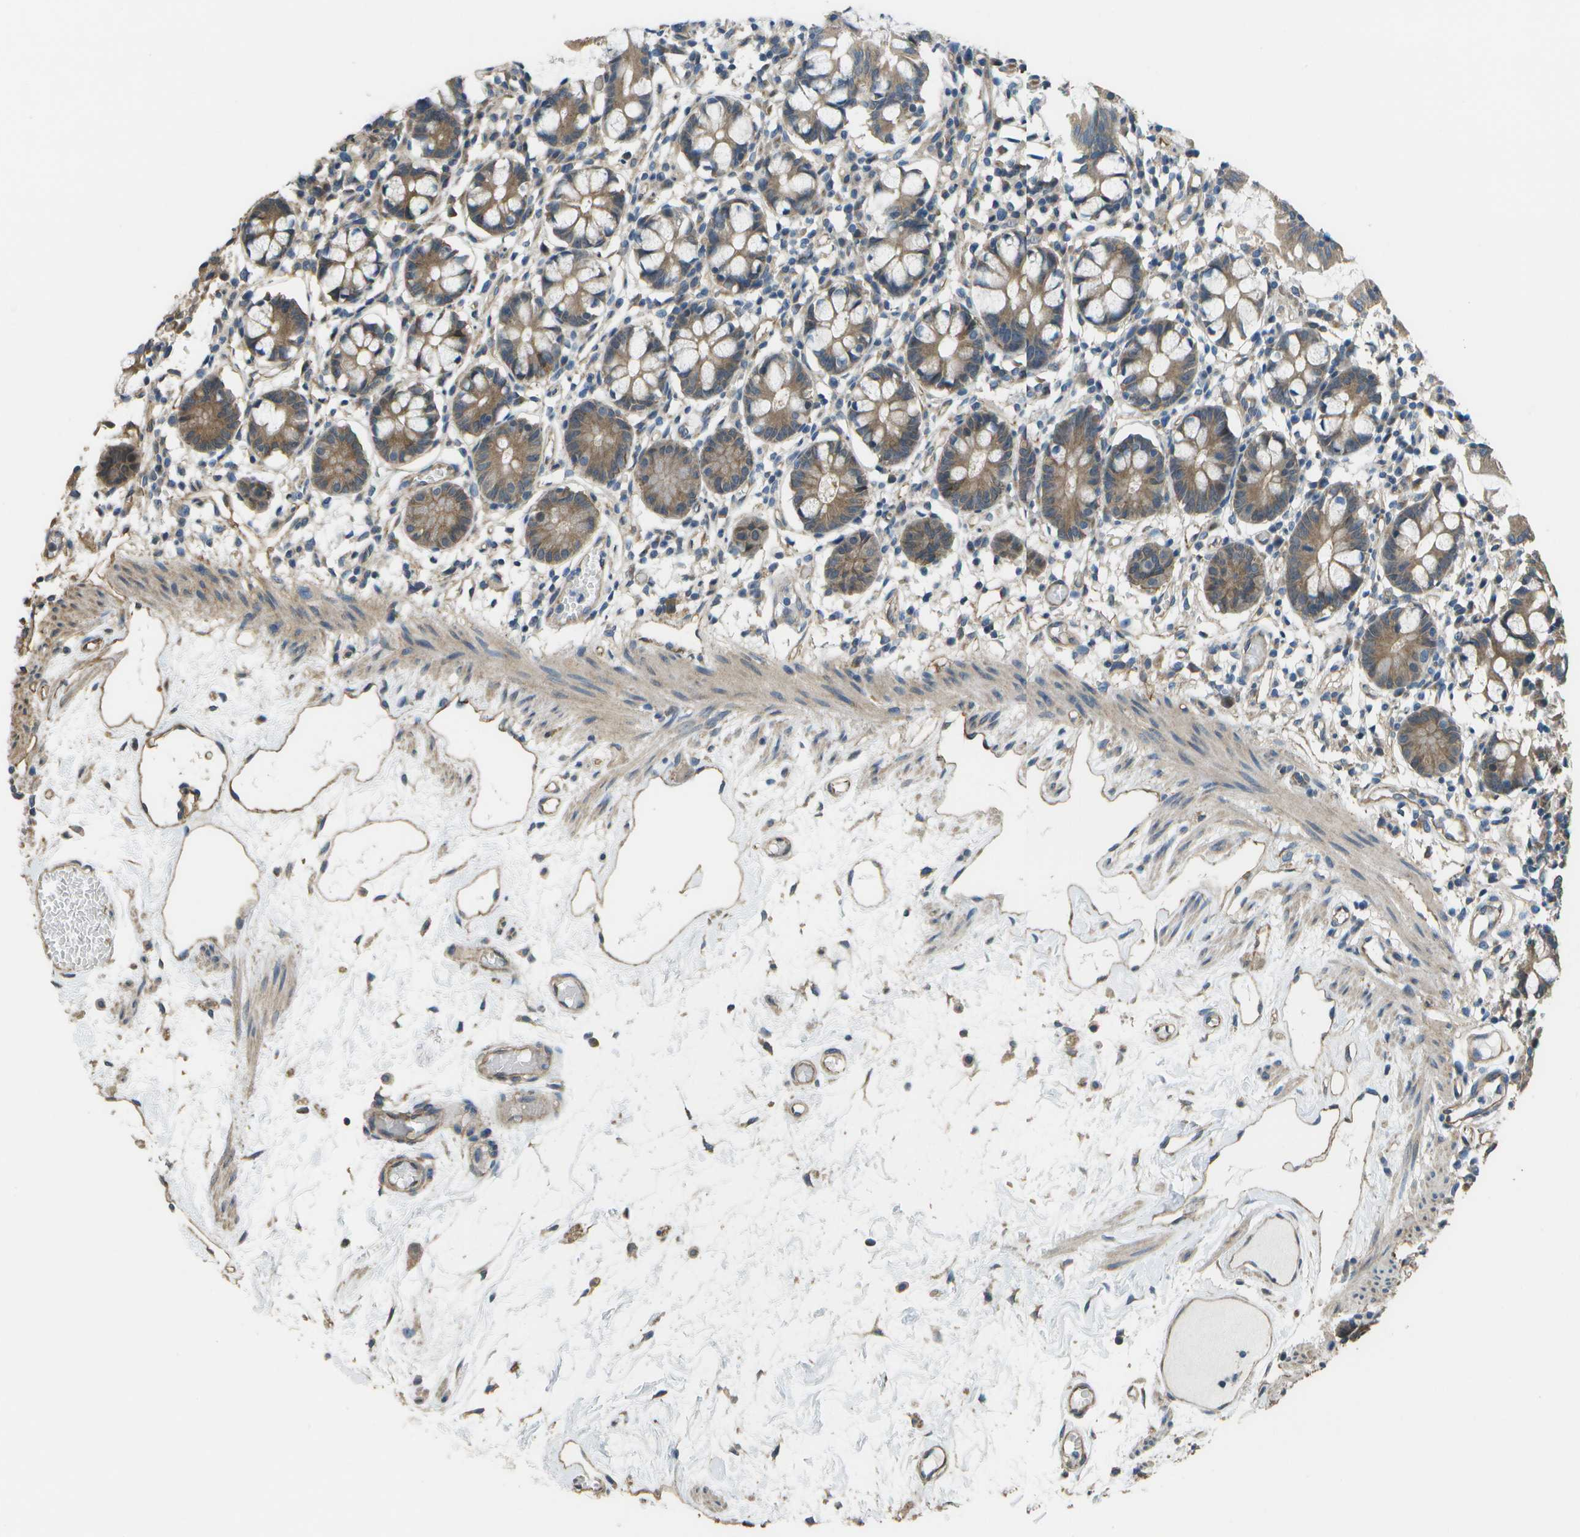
{"staining": {"intensity": "moderate", "quantity": "25%-75%", "location": "cytoplasmic/membranous"}, "tissue": "small intestine", "cell_type": "Glandular cells", "image_type": "normal", "snomed": [{"axis": "morphology", "description": "Normal tissue, NOS"}, {"axis": "morphology", "description": "Cystadenocarcinoma, serous, Metastatic site"}, {"axis": "topography", "description": "Small intestine"}], "caption": "Immunohistochemistry (IHC) of unremarkable small intestine exhibits medium levels of moderate cytoplasmic/membranous positivity in approximately 25%-75% of glandular cells.", "gene": "CLNS1A", "patient": {"sex": "female", "age": 61}}